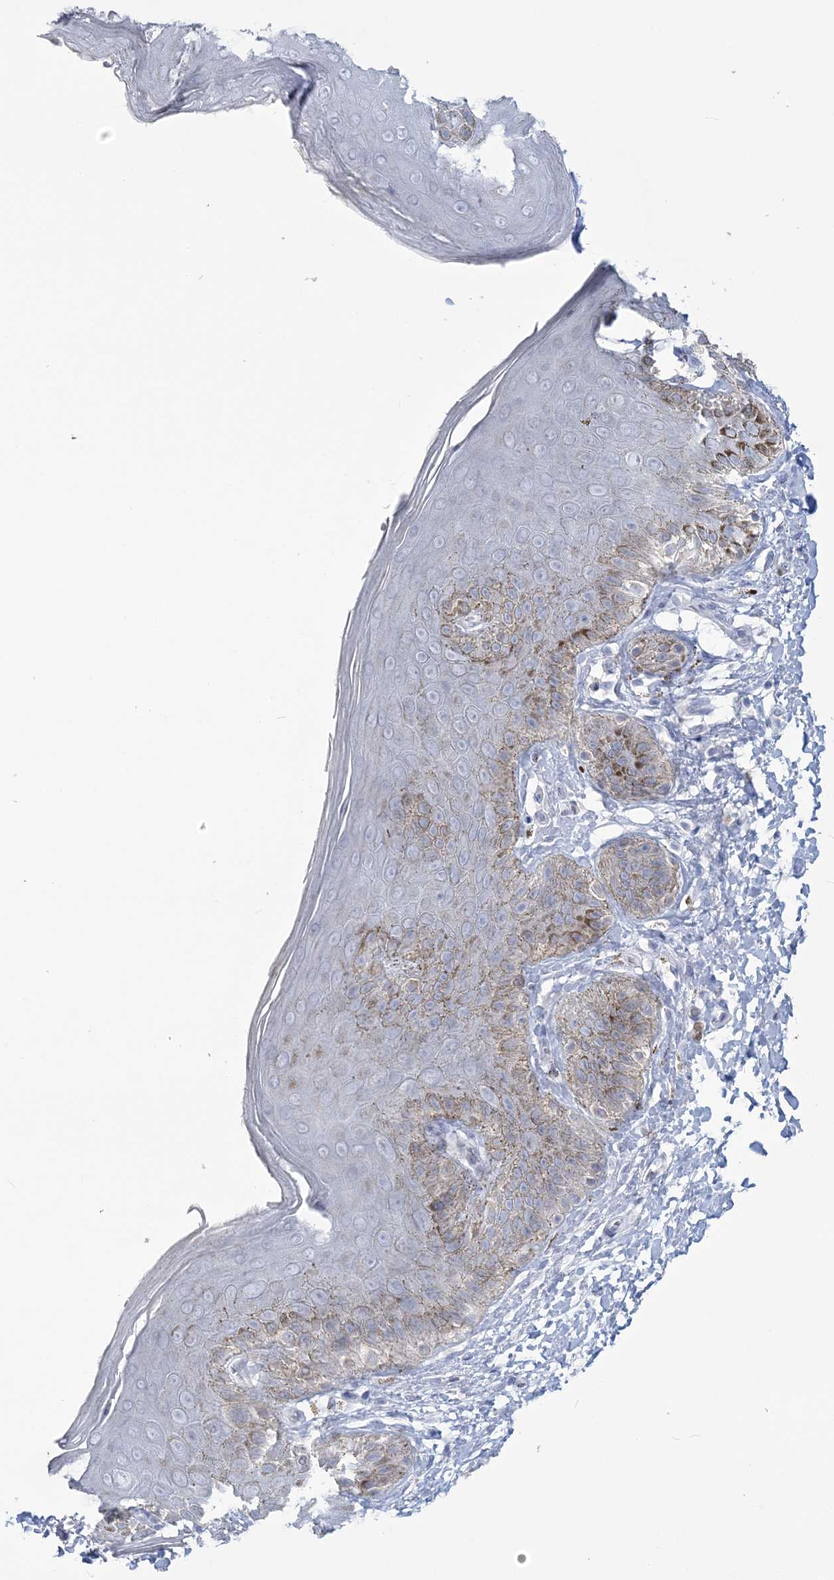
{"staining": {"intensity": "moderate", "quantity": "<25%", "location": "cytoplasmic/membranous"}, "tissue": "skin", "cell_type": "Epidermal cells", "image_type": "normal", "snomed": [{"axis": "morphology", "description": "Normal tissue, NOS"}, {"axis": "topography", "description": "Anal"}], "caption": "Brown immunohistochemical staining in normal human skin shows moderate cytoplasmic/membranous staining in approximately <25% of epidermal cells. (Stains: DAB in brown, nuclei in blue, Microscopy: brightfield microscopy at high magnification).", "gene": "CYP3A4", "patient": {"sex": "male", "age": 44}}